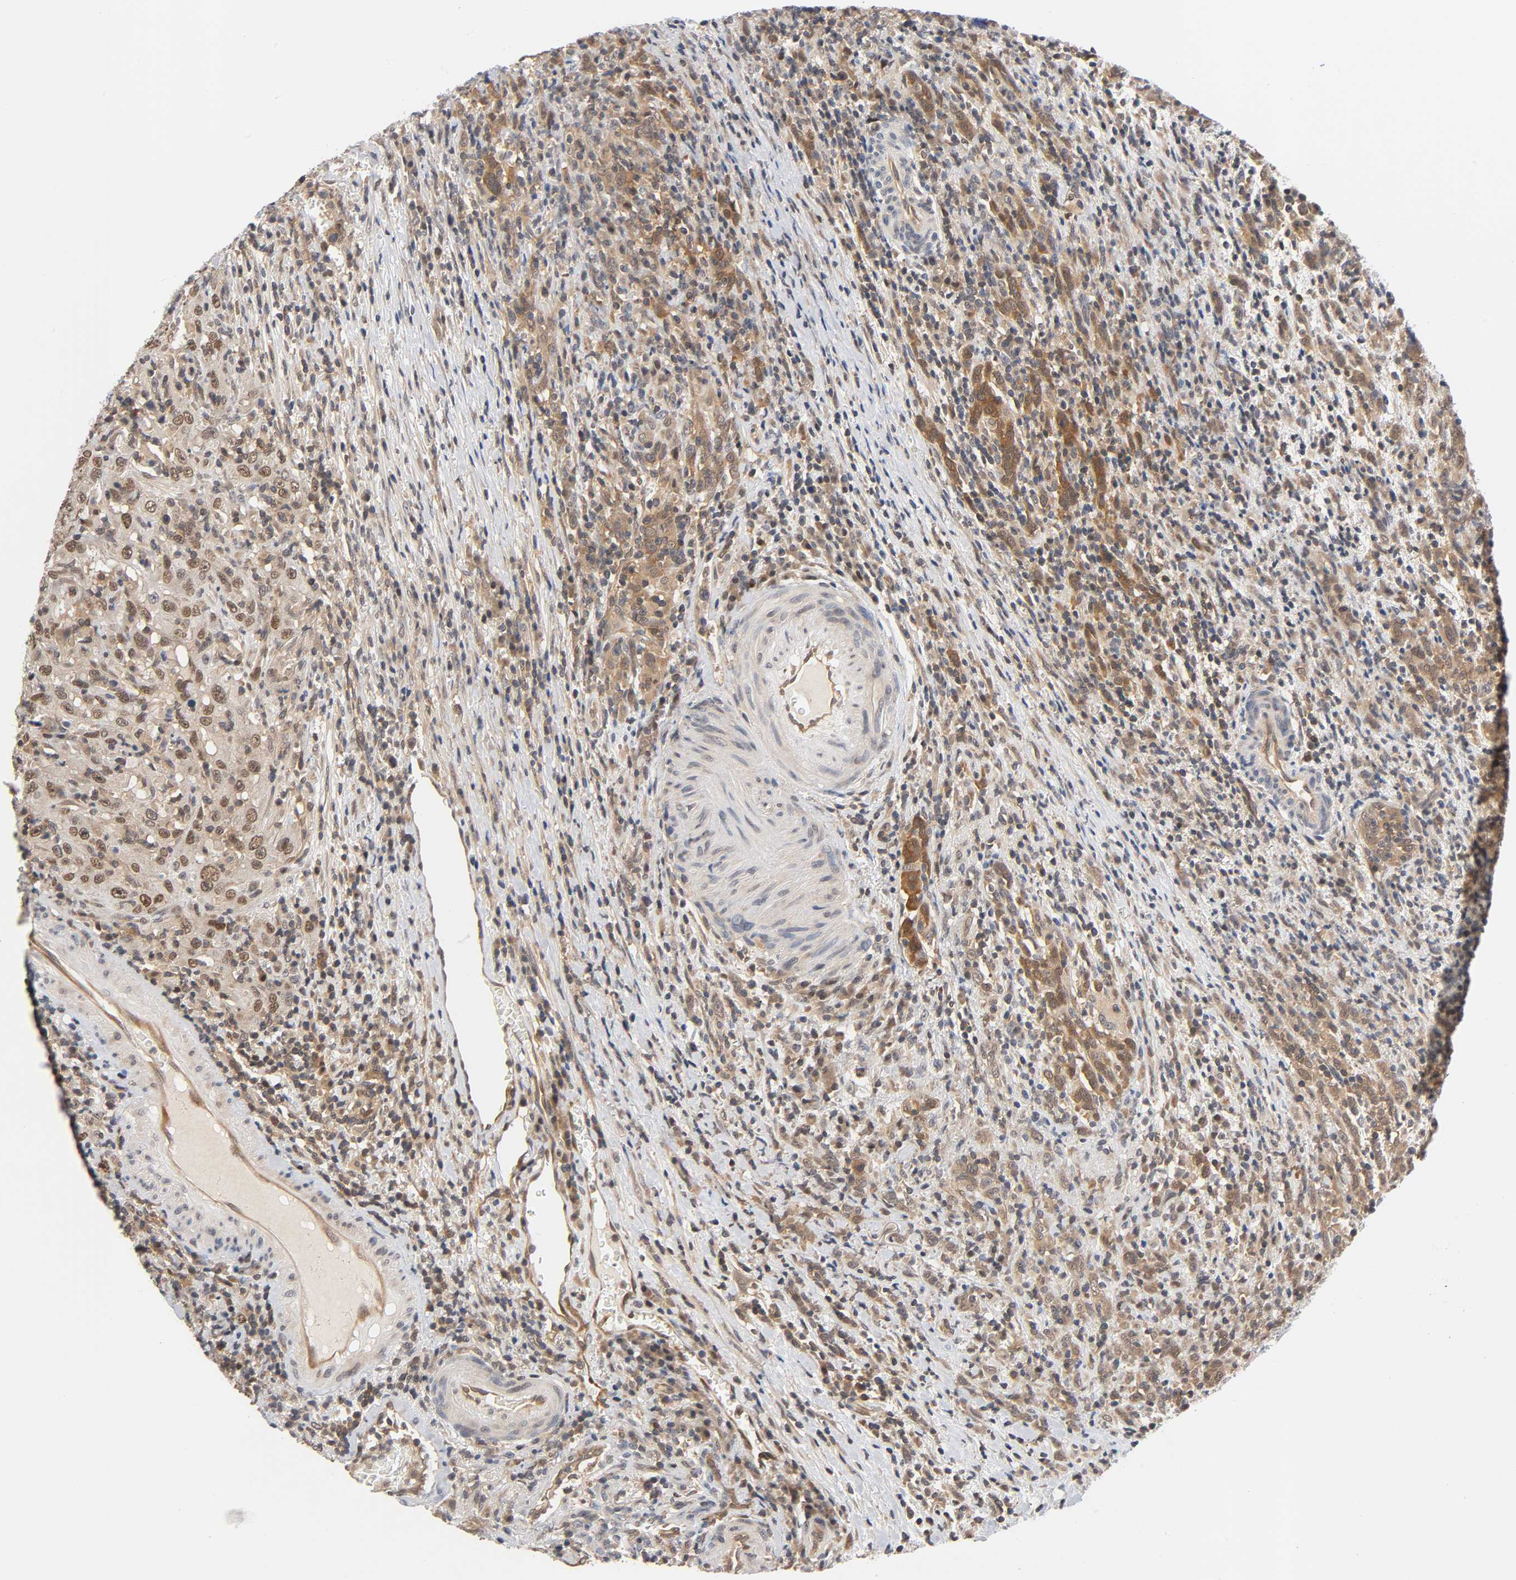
{"staining": {"intensity": "weak", "quantity": ">75%", "location": "cytoplasmic/membranous,nuclear"}, "tissue": "urothelial cancer", "cell_type": "Tumor cells", "image_type": "cancer", "snomed": [{"axis": "morphology", "description": "Urothelial carcinoma, High grade"}, {"axis": "topography", "description": "Urinary bladder"}], "caption": "Brown immunohistochemical staining in high-grade urothelial carcinoma shows weak cytoplasmic/membranous and nuclear positivity in approximately >75% of tumor cells.", "gene": "PRKAB1", "patient": {"sex": "male", "age": 61}}